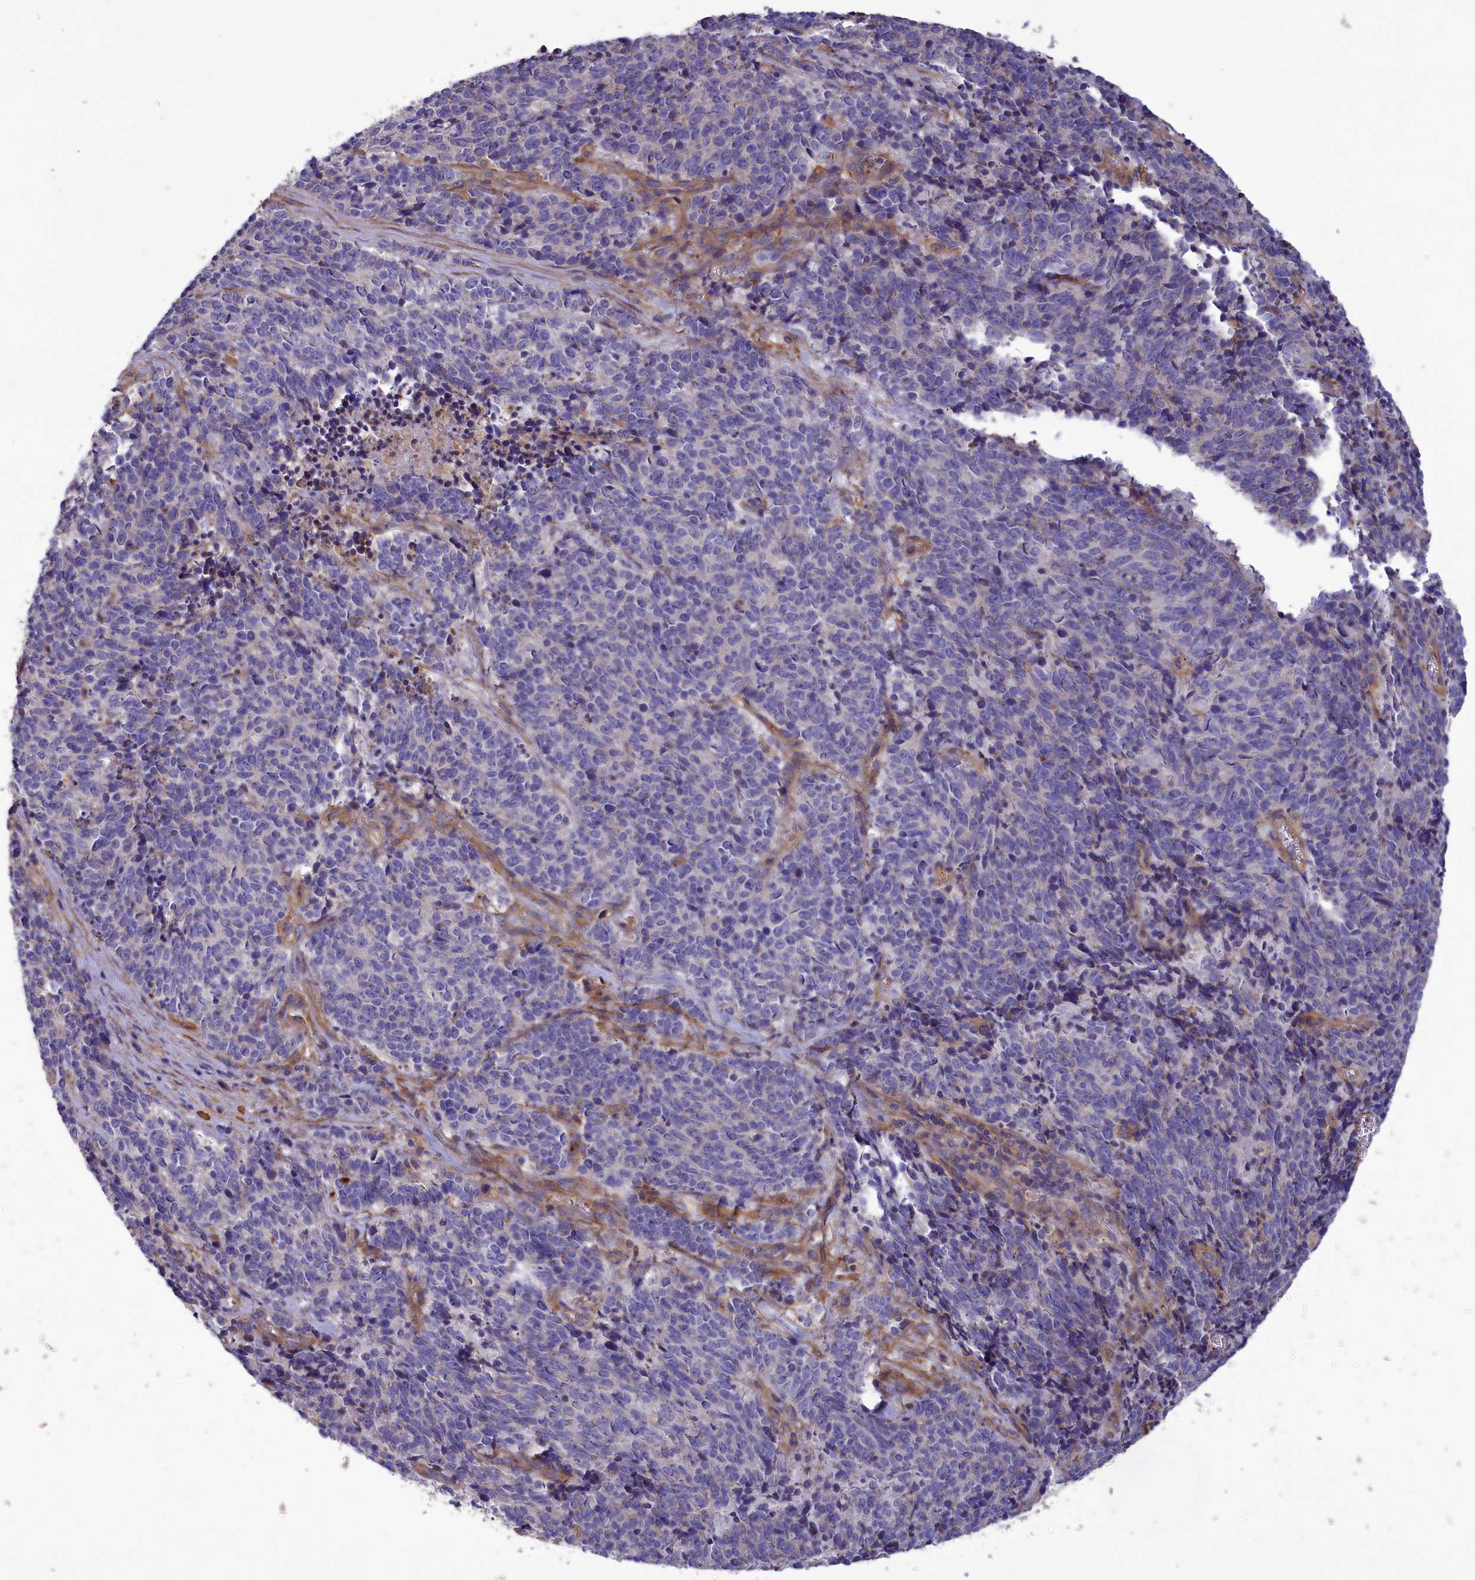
{"staining": {"intensity": "negative", "quantity": "none", "location": "none"}, "tissue": "cervical cancer", "cell_type": "Tumor cells", "image_type": "cancer", "snomed": [{"axis": "morphology", "description": "Squamous cell carcinoma, NOS"}, {"axis": "topography", "description": "Cervix"}], "caption": "Photomicrograph shows no significant protein expression in tumor cells of cervical squamous cell carcinoma.", "gene": "AMDHD2", "patient": {"sex": "female", "age": 29}}